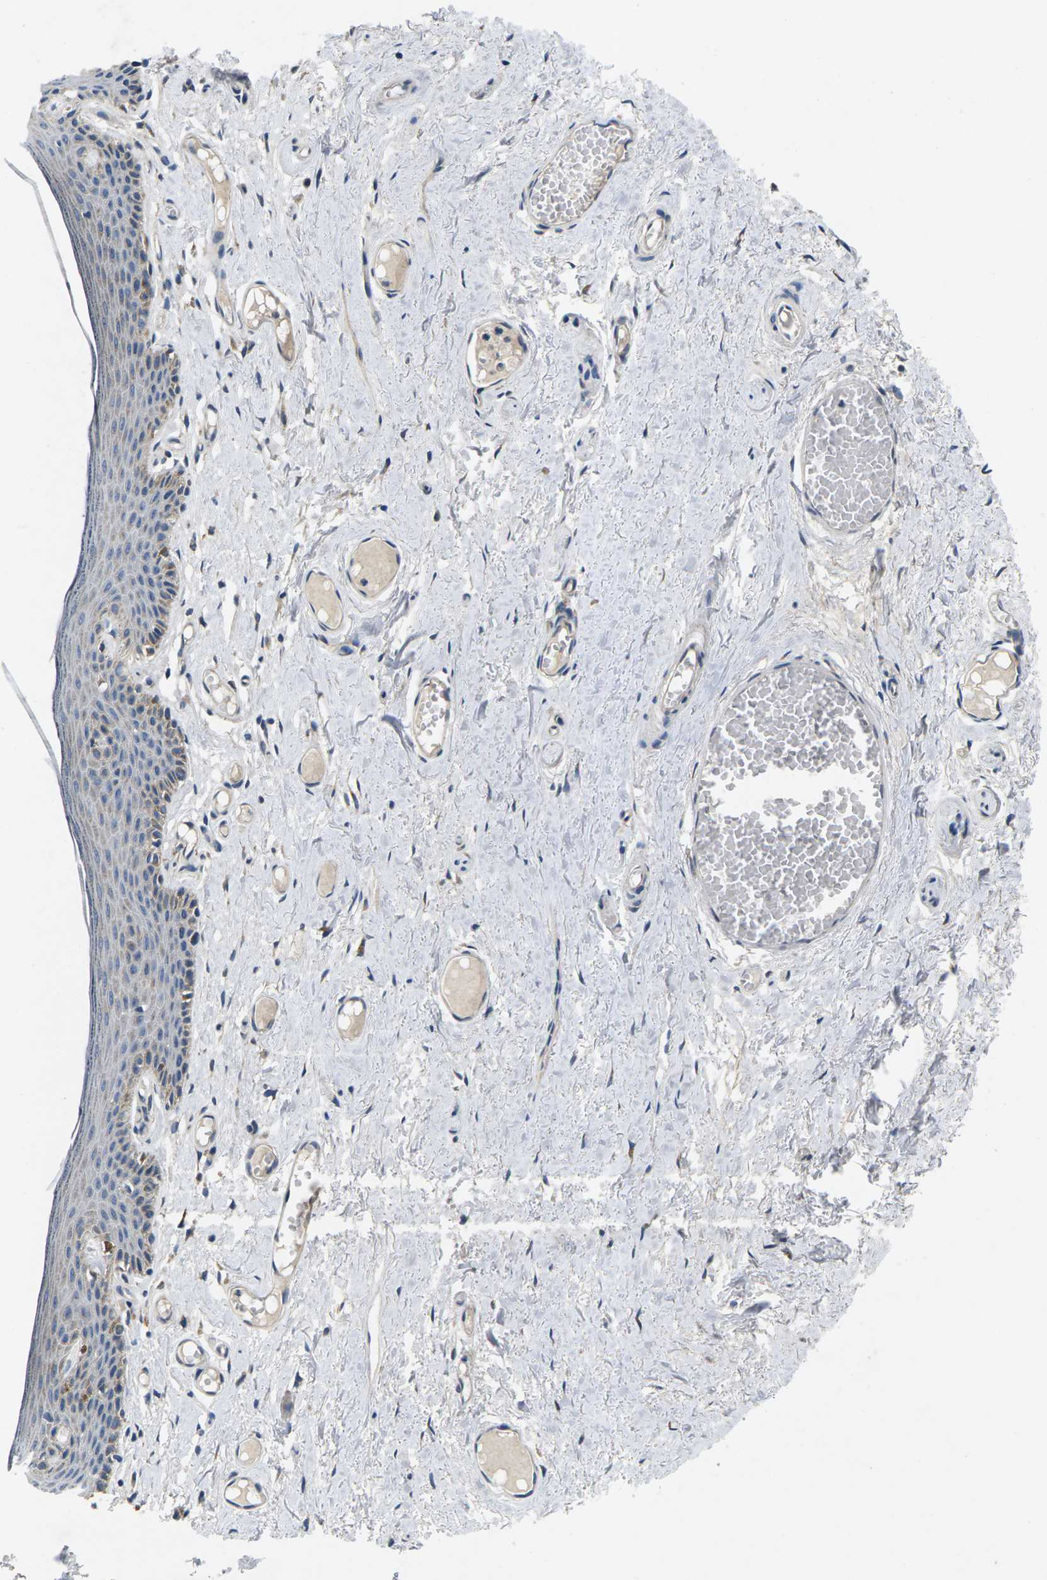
{"staining": {"intensity": "weak", "quantity": "<25%", "location": "cytoplasmic/membranous"}, "tissue": "skin", "cell_type": "Epidermal cells", "image_type": "normal", "snomed": [{"axis": "morphology", "description": "Normal tissue, NOS"}, {"axis": "topography", "description": "Adipose tissue"}, {"axis": "topography", "description": "Vascular tissue"}, {"axis": "topography", "description": "Anal"}, {"axis": "topography", "description": "Peripheral nerve tissue"}], "caption": "Immunohistochemical staining of normal skin exhibits no significant staining in epidermal cells. (DAB (3,3'-diaminobenzidine) immunohistochemistry (IHC) visualized using brightfield microscopy, high magnification).", "gene": "ERGIC3", "patient": {"sex": "female", "age": 54}}